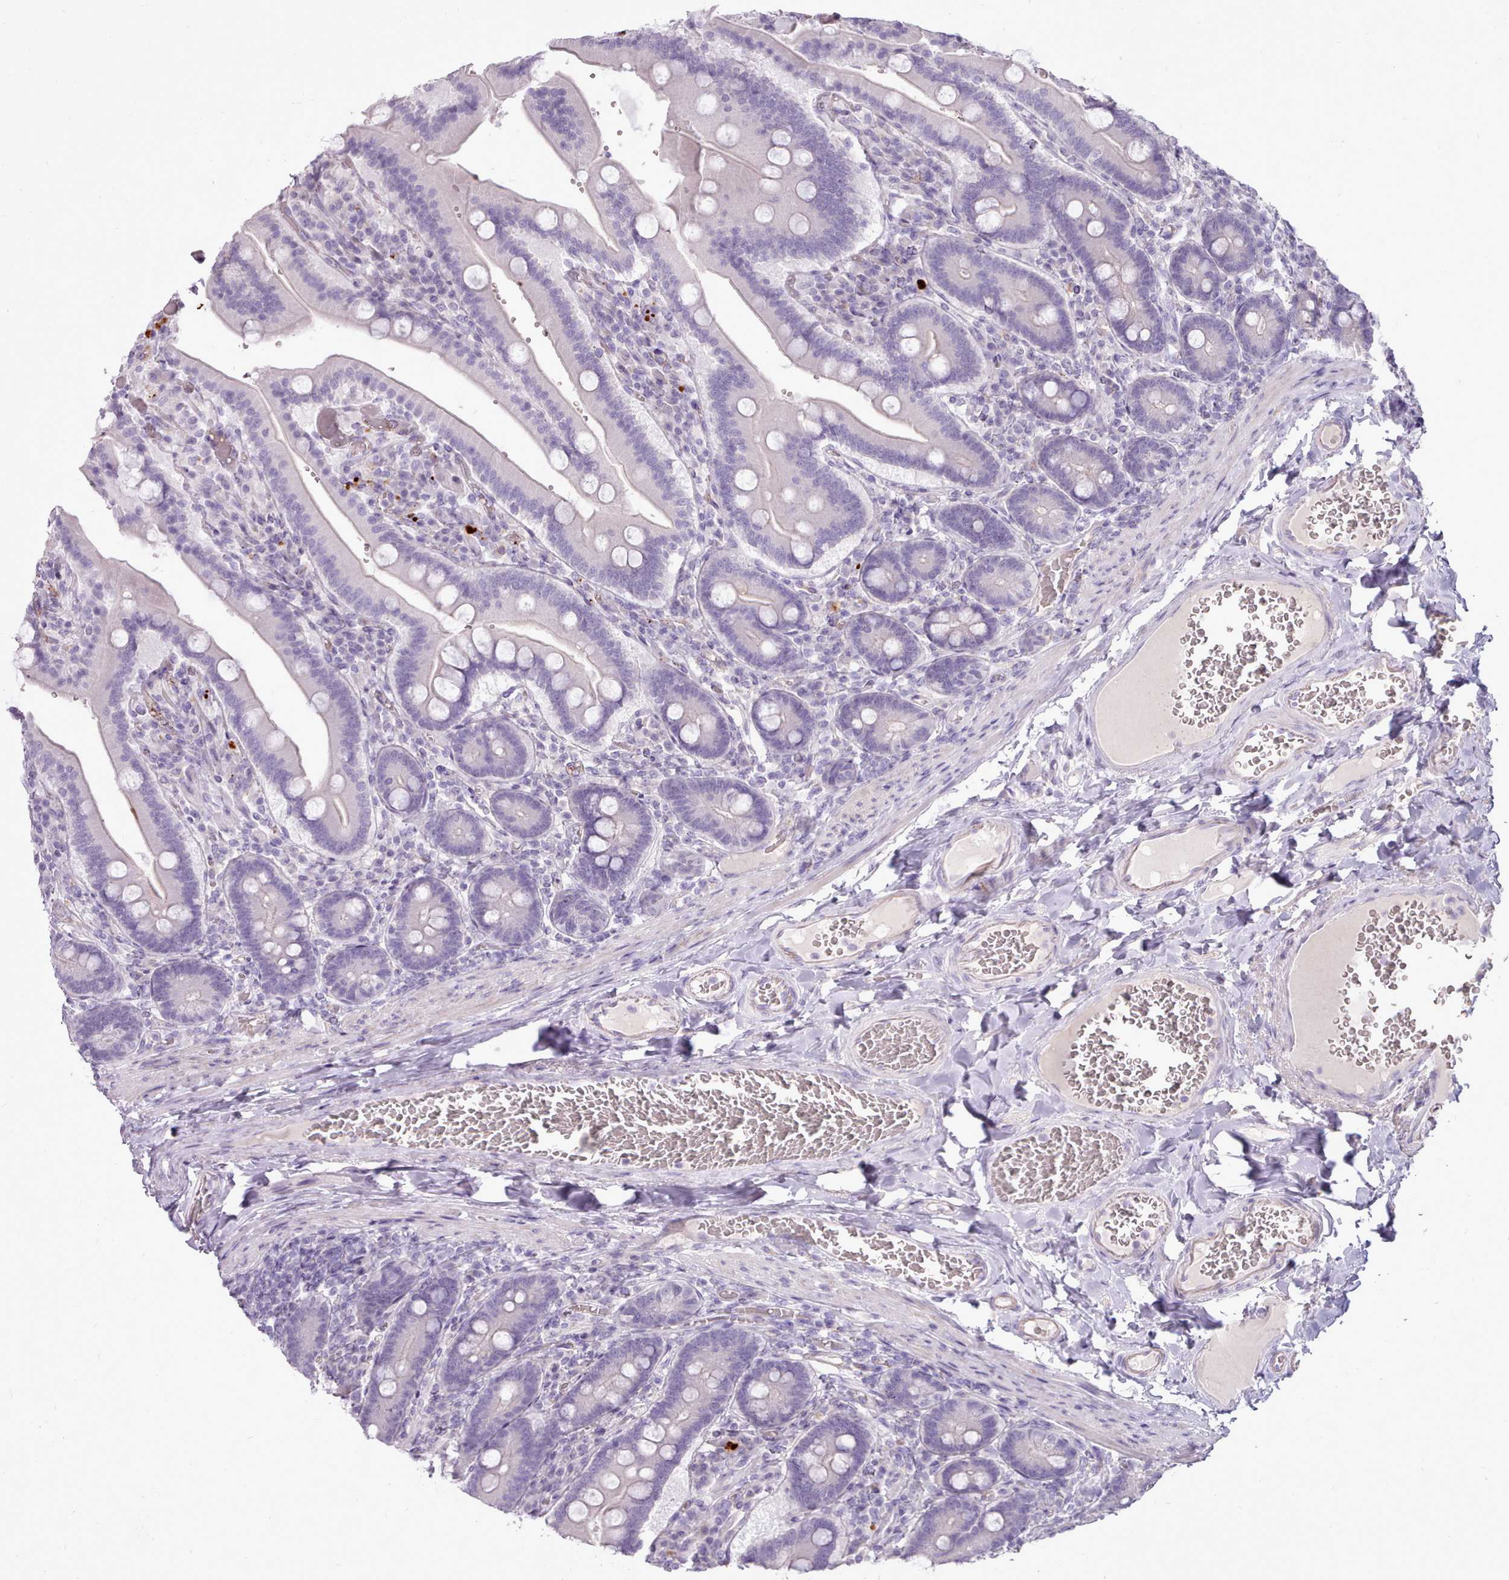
{"staining": {"intensity": "negative", "quantity": "none", "location": "none"}, "tissue": "duodenum", "cell_type": "Glandular cells", "image_type": "normal", "snomed": [{"axis": "morphology", "description": "Normal tissue, NOS"}, {"axis": "topography", "description": "Duodenum"}], "caption": "Duodenum was stained to show a protein in brown. There is no significant expression in glandular cells. (Immunohistochemistry (ihc), brightfield microscopy, high magnification).", "gene": "ATRAID", "patient": {"sex": "female", "age": 62}}